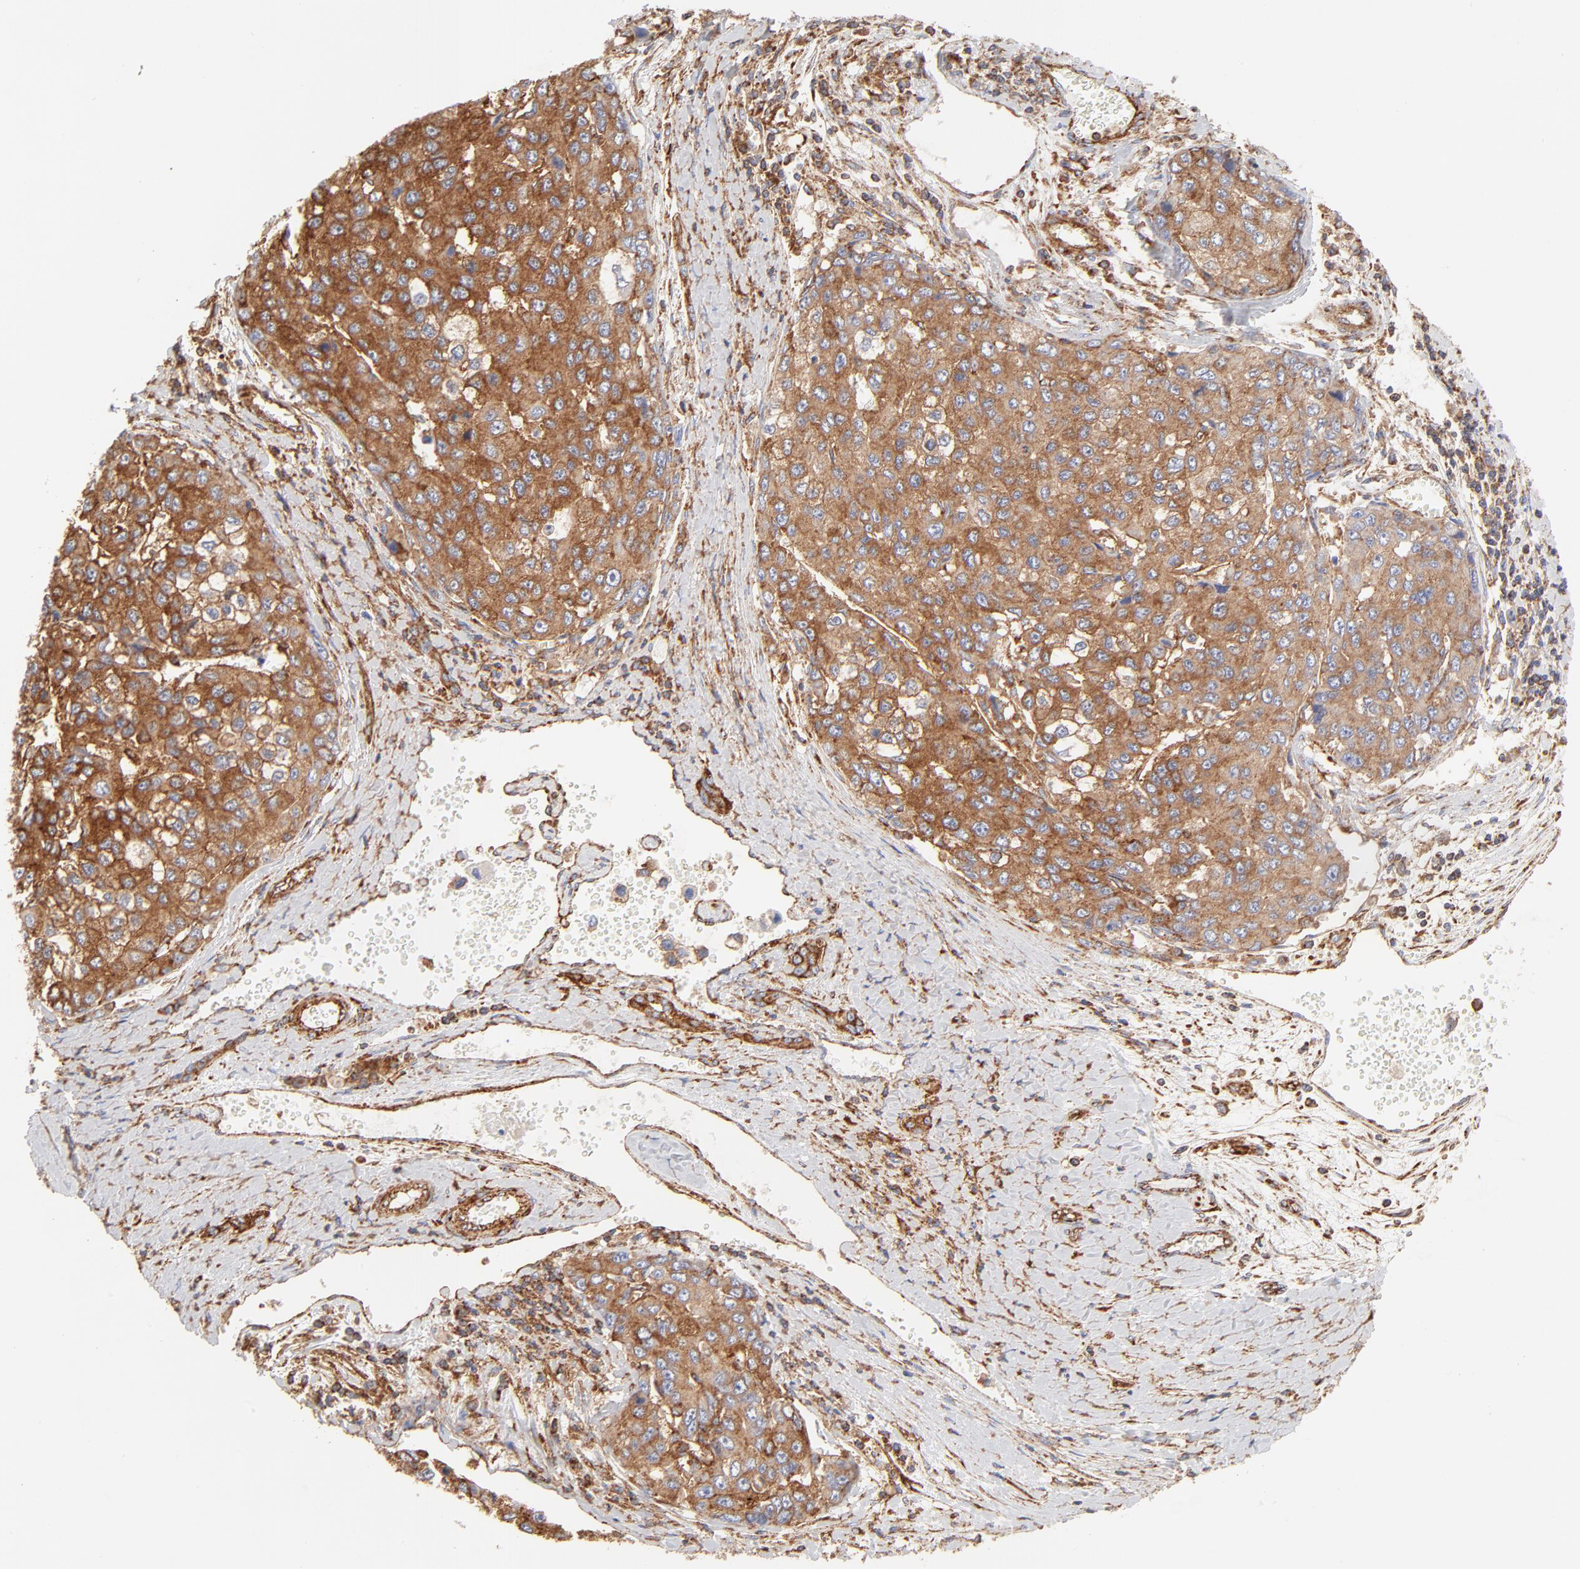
{"staining": {"intensity": "moderate", "quantity": ">75%", "location": "cytoplasmic/membranous"}, "tissue": "liver cancer", "cell_type": "Tumor cells", "image_type": "cancer", "snomed": [{"axis": "morphology", "description": "Carcinoma, Hepatocellular, NOS"}, {"axis": "topography", "description": "Liver"}], "caption": "IHC image of neoplastic tissue: human liver cancer (hepatocellular carcinoma) stained using immunohistochemistry (IHC) shows medium levels of moderate protein expression localized specifically in the cytoplasmic/membranous of tumor cells, appearing as a cytoplasmic/membranous brown color.", "gene": "CLTB", "patient": {"sex": "female", "age": 66}}